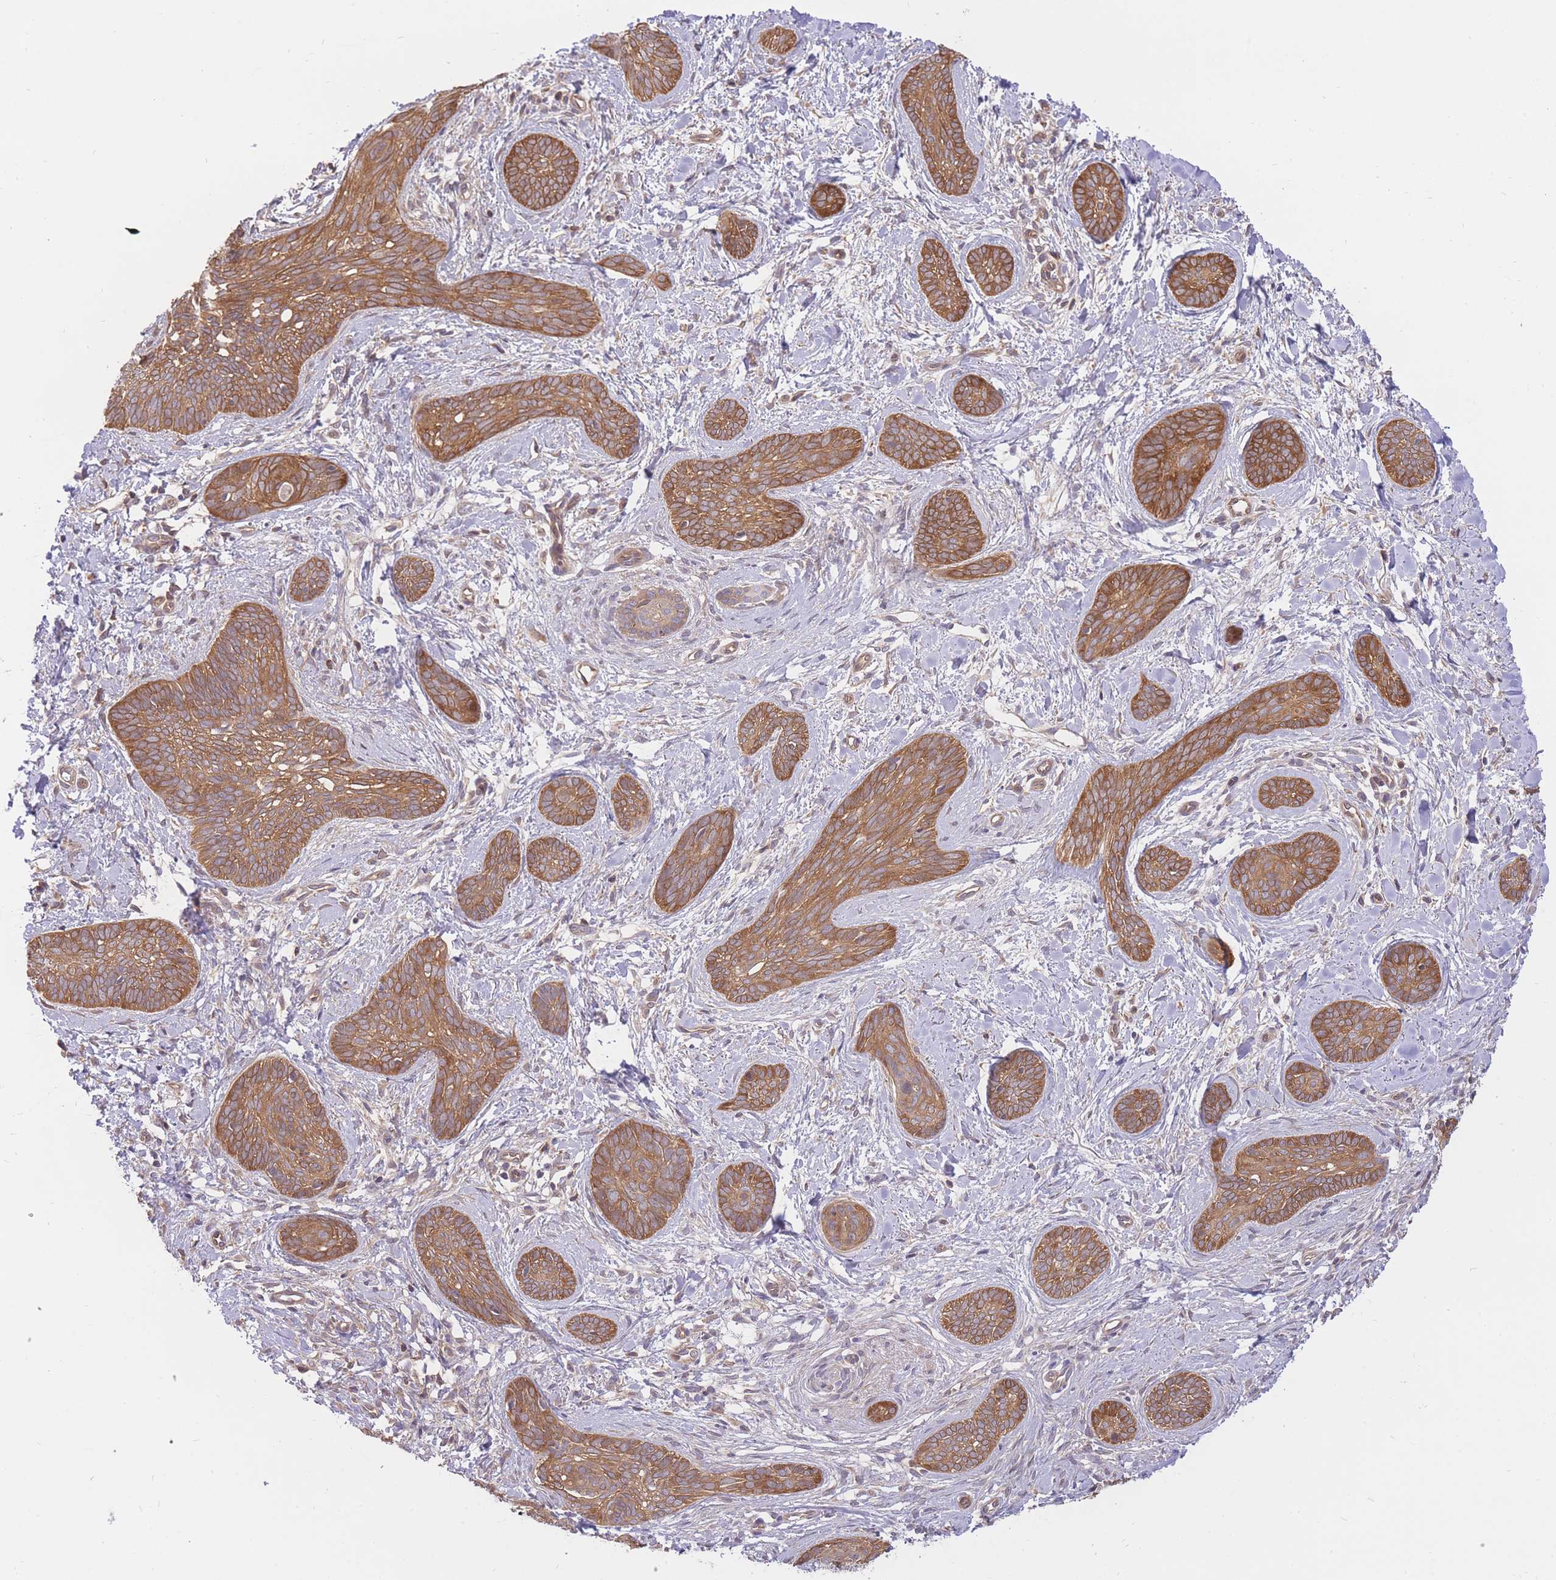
{"staining": {"intensity": "moderate", "quantity": ">75%", "location": "cytoplasmic/membranous"}, "tissue": "skin cancer", "cell_type": "Tumor cells", "image_type": "cancer", "snomed": [{"axis": "morphology", "description": "Basal cell carcinoma"}, {"axis": "topography", "description": "Skin"}], "caption": "Protein staining of skin cancer (basal cell carcinoma) tissue demonstrates moderate cytoplasmic/membranous staining in approximately >75% of tumor cells.", "gene": "PREP", "patient": {"sex": "female", "age": 81}}